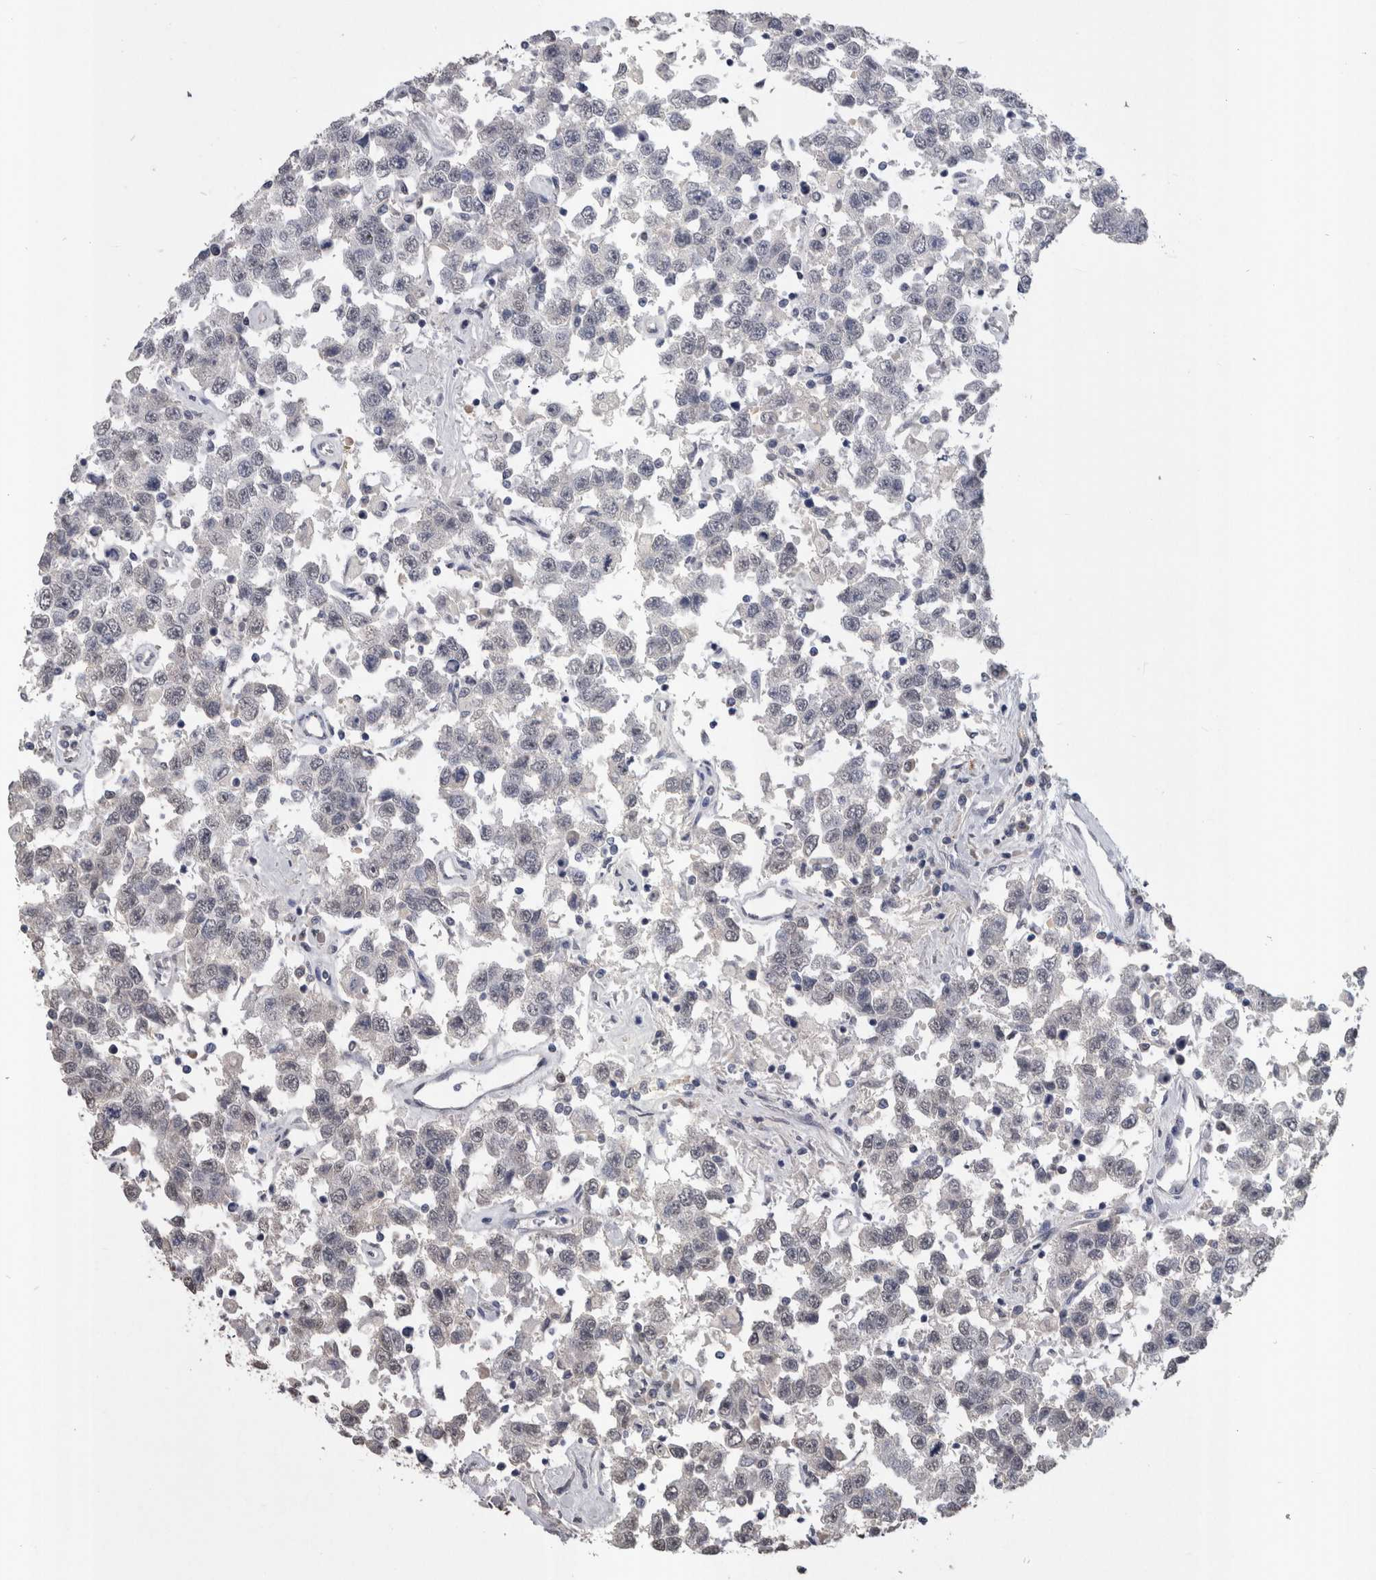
{"staining": {"intensity": "negative", "quantity": "none", "location": "none"}, "tissue": "testis cancer", "cell_type": "Tumor cells", "image_type": "cancer", "snomed": [{"axis": "morphology", "description": "Seminoma, NOS"}, {"axis": "topography", "description": "Testis"}], "caption": "Human testis seminoma stained for a protein using immunohistochemistry reveals no staining in tumor cells.", "gene": "PAX5", "patient": {"sex": "male", "age": 41}}